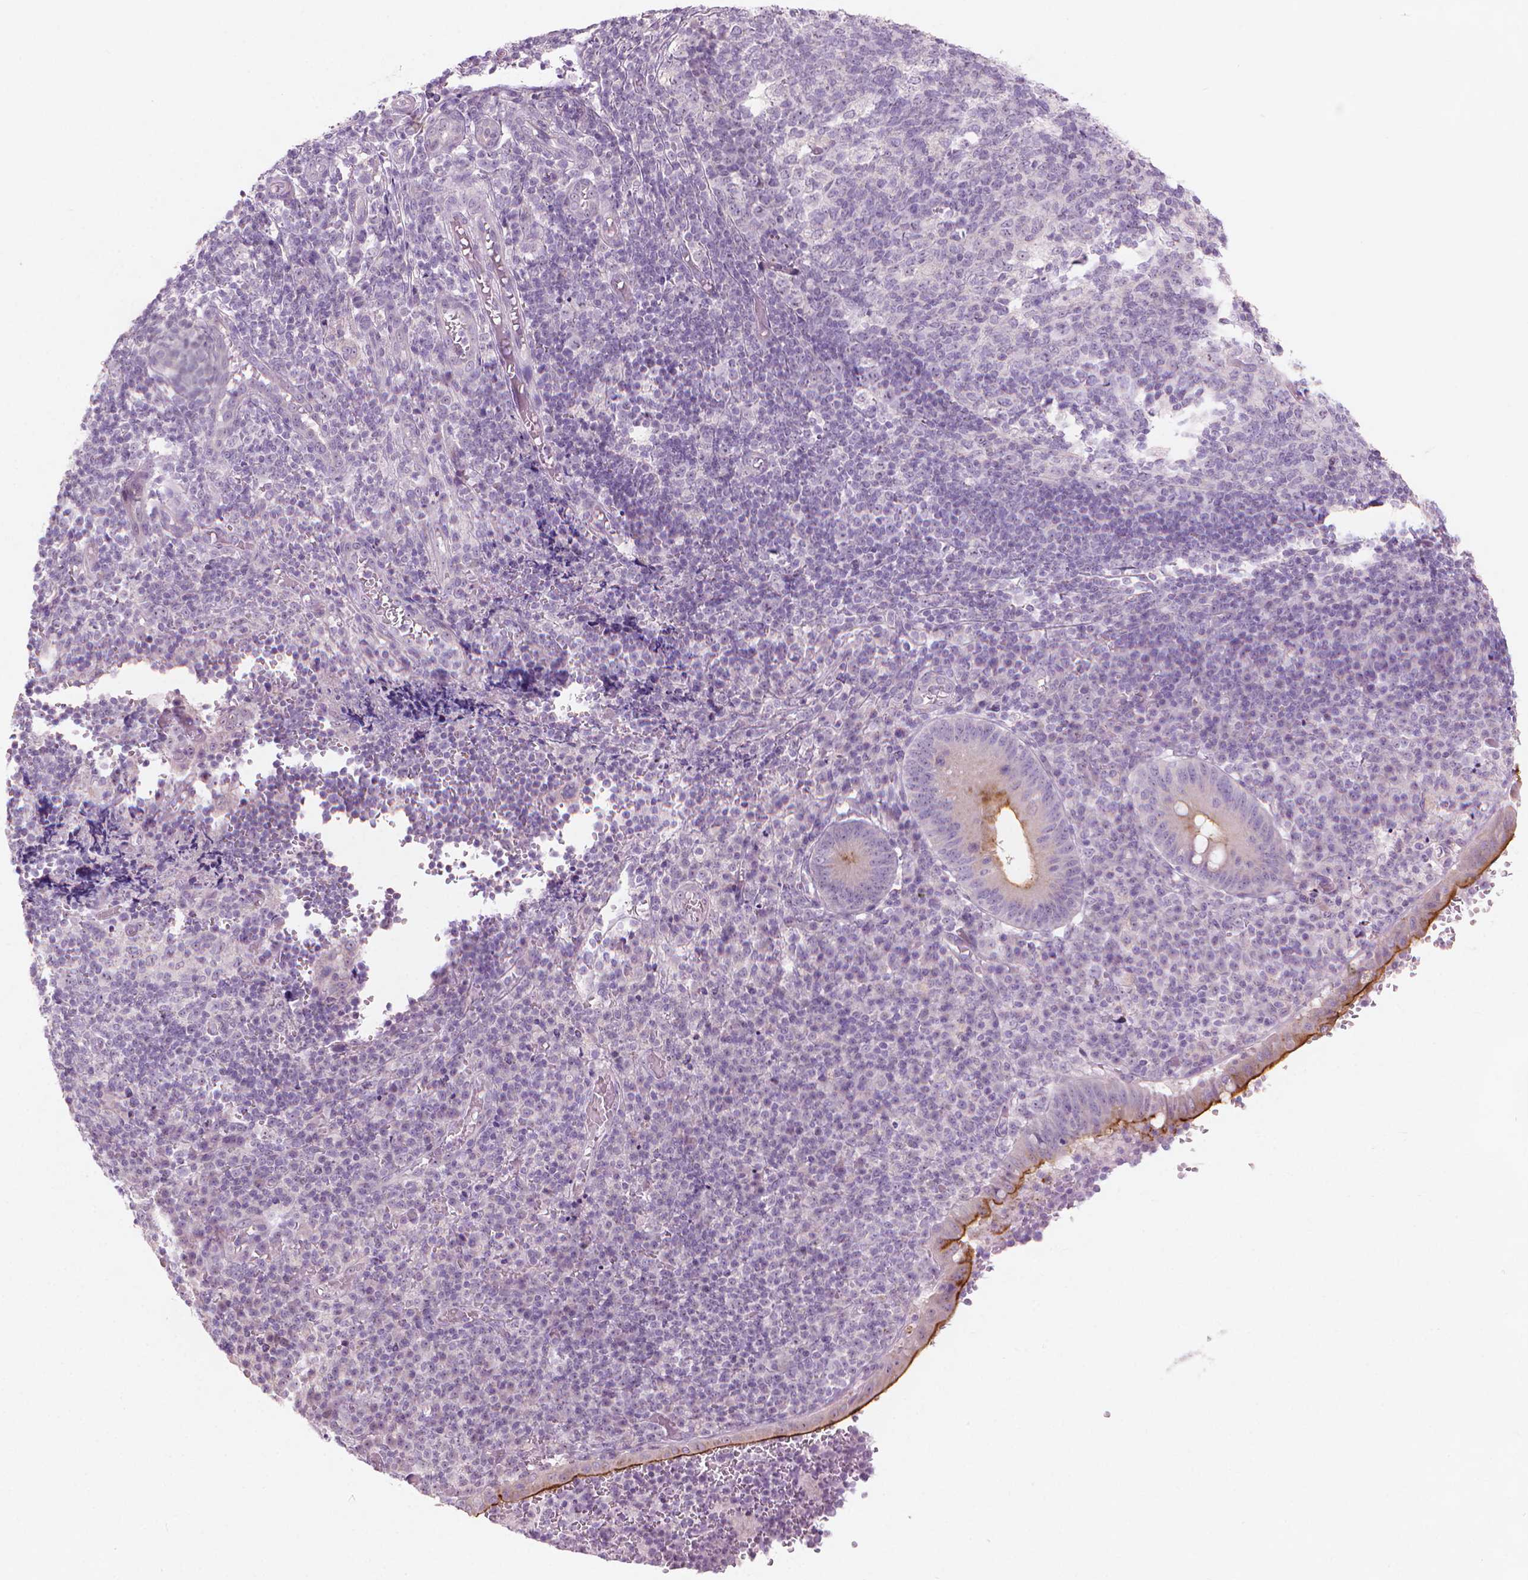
{"staining": {"intensity": "moderate", "quantity": "<25%", "location": "cytoplasmic/membranous"}, "tissue": "appendix", "cell_type": "Glandular cells", "image_type": "normal", "snomed": [{"axis": "morphology", "description": "Normal tissue, NOS"}, {"axis": "topography", "description": "Appendix"}], "caption": "IHC histopathology image of benign human appendix stained for a protein (brown), which shows low levels of moderate cytoplasmic/membranous positivity in about <25% of glandular cells.", "gene": "GPRC5A", "patient": {"sex": "male", "age": 18}}